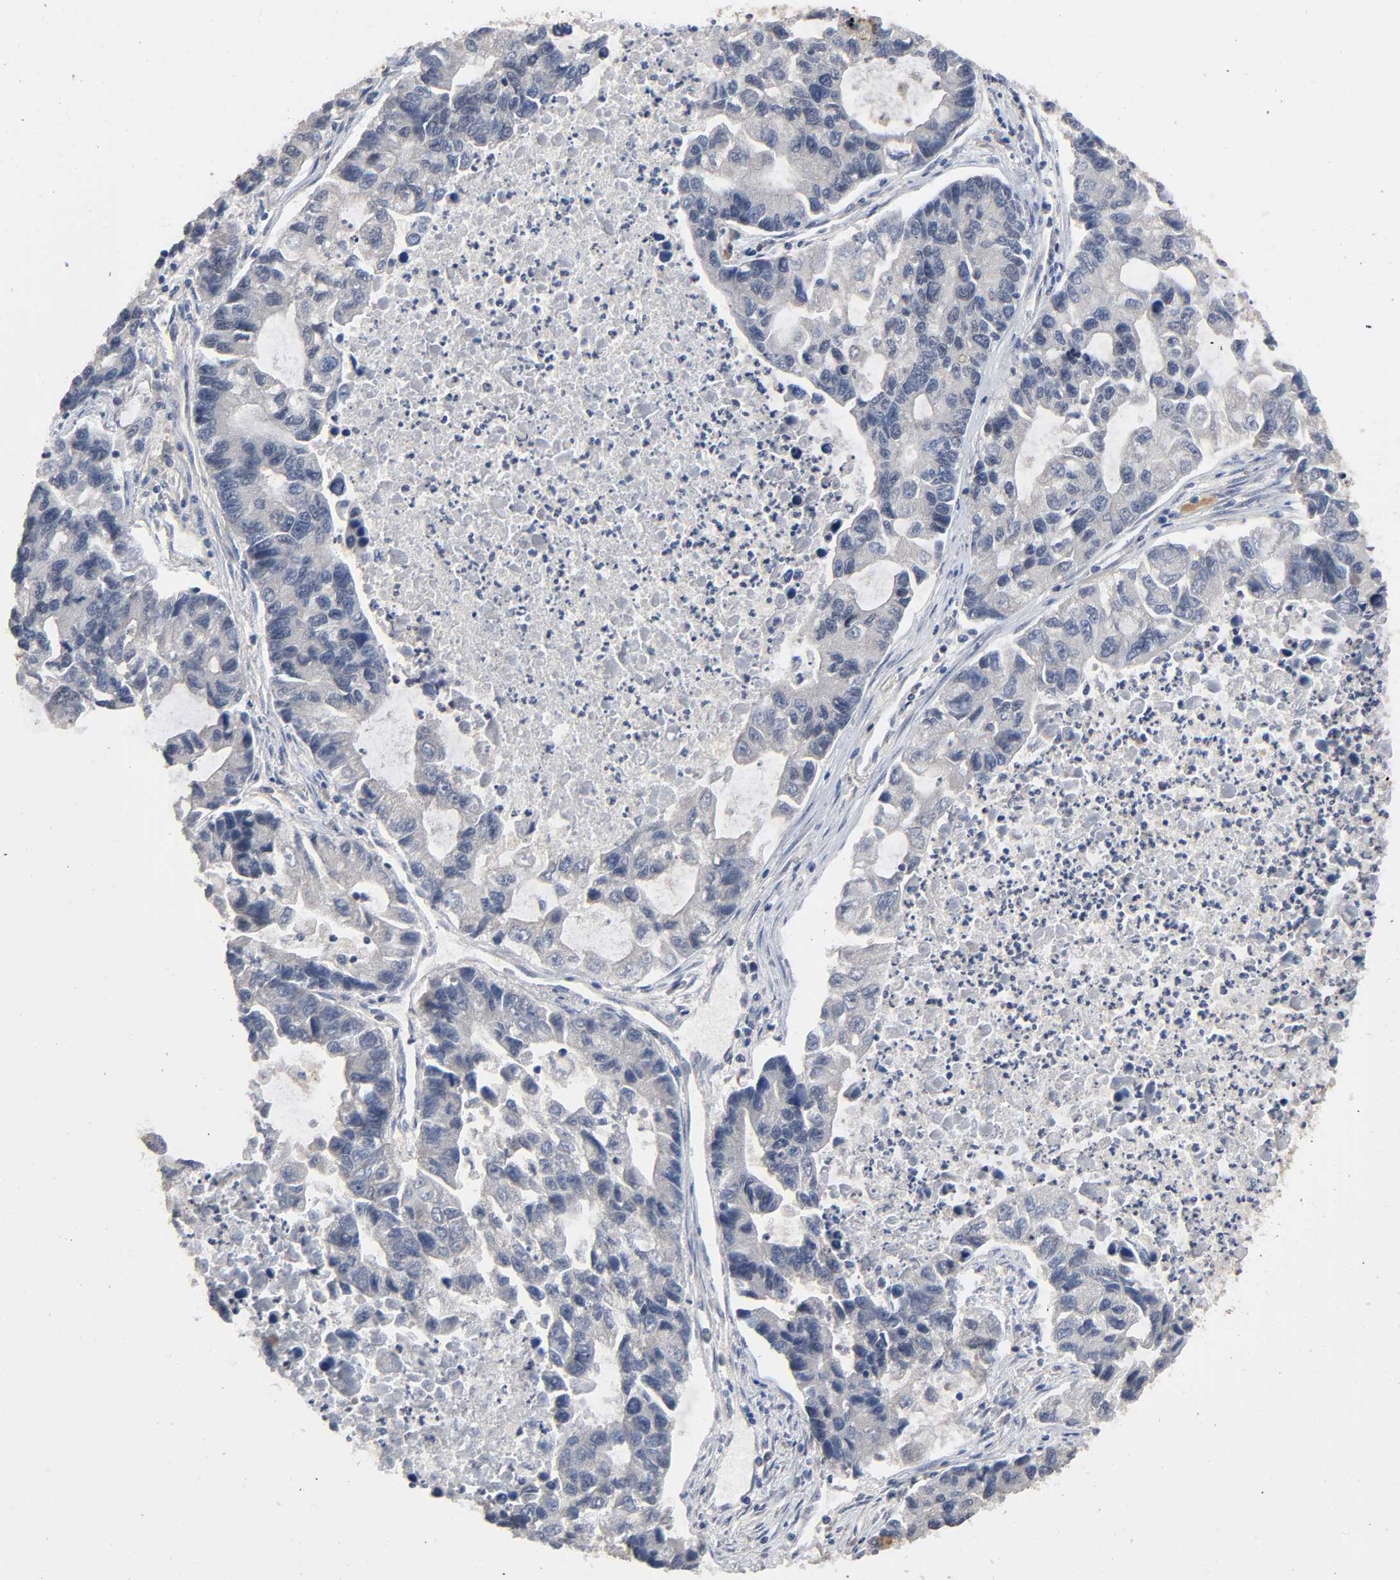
{"staining": {"intensity": "weak", "quantity": "<25%", "location": "cytoplasmic/membranous,nuclear"}, "tissue": "lung cancer", "cell_type": "Tumor cells", "image_type": "cancer", "snomed": [{"axis": "morphology", "description": "Adenocarcinoma, NOS"}, {"axis": "topography", "description": "Lung"}], "caption": "Adenocarcinoma (lung) was stained to show a protein in brown. There is no significant expression in tumor cells.", "gene": "ZNF384", "patient": {"sex": "female", "age": 51}}